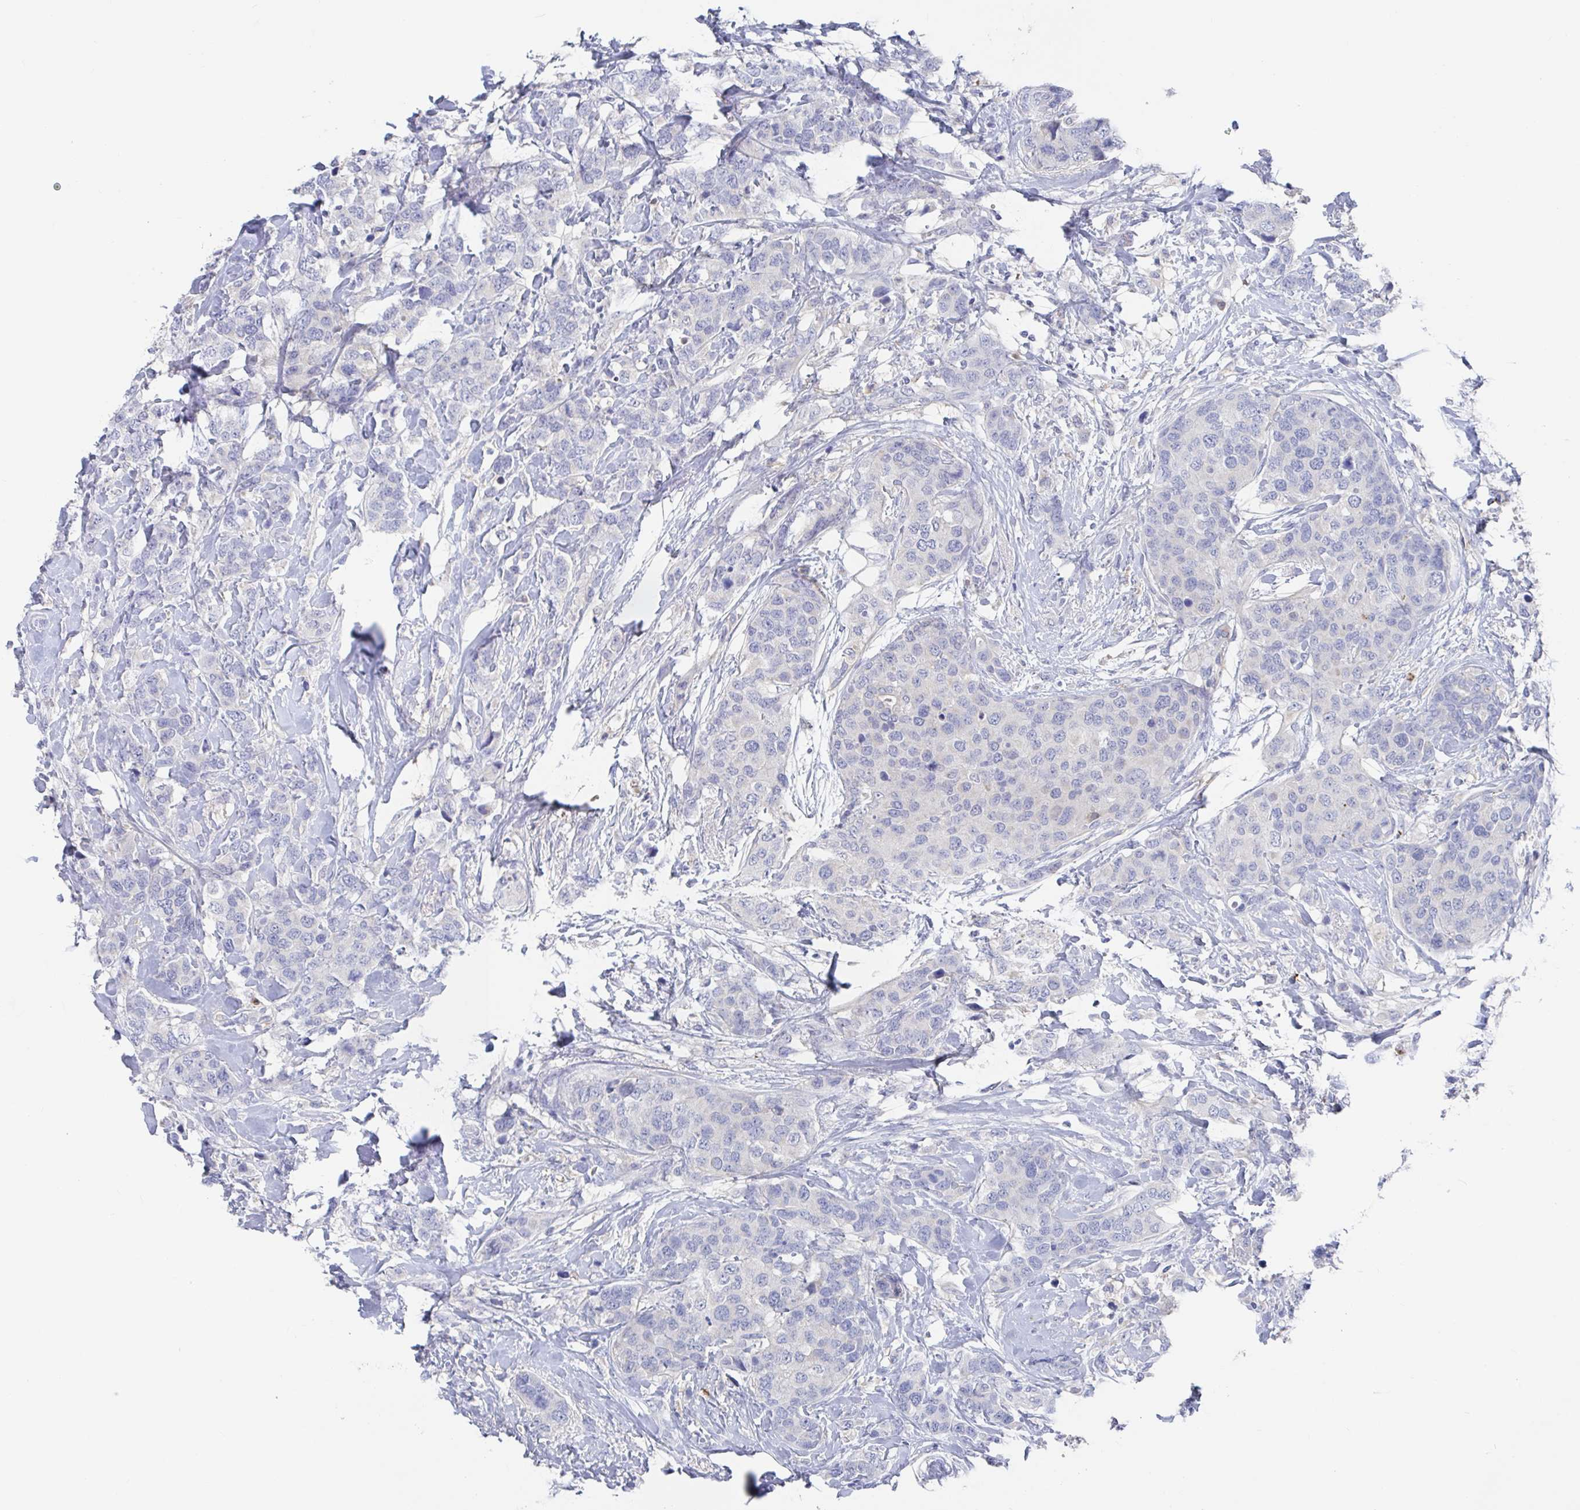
{"staining": {"intensity": "negative", "quantity": "none", "location": "none"}, "tissue": "breast cancer", "cell_type": "Tumor cells", "image_type": "cancer", "snomed": [{"axis": "morphology", "description": "Lobular carcinoma"}, {"axis": "topography", "description": "Breast"}], "caption": "A high-resolution micrograph shows immunohistochemistry (IHC) staining of lobular carcinoma (breast), which reveals no significant staining in tumor cells.", "gene": "GPR148", "patient": {"sex": "female", "age": 59}}